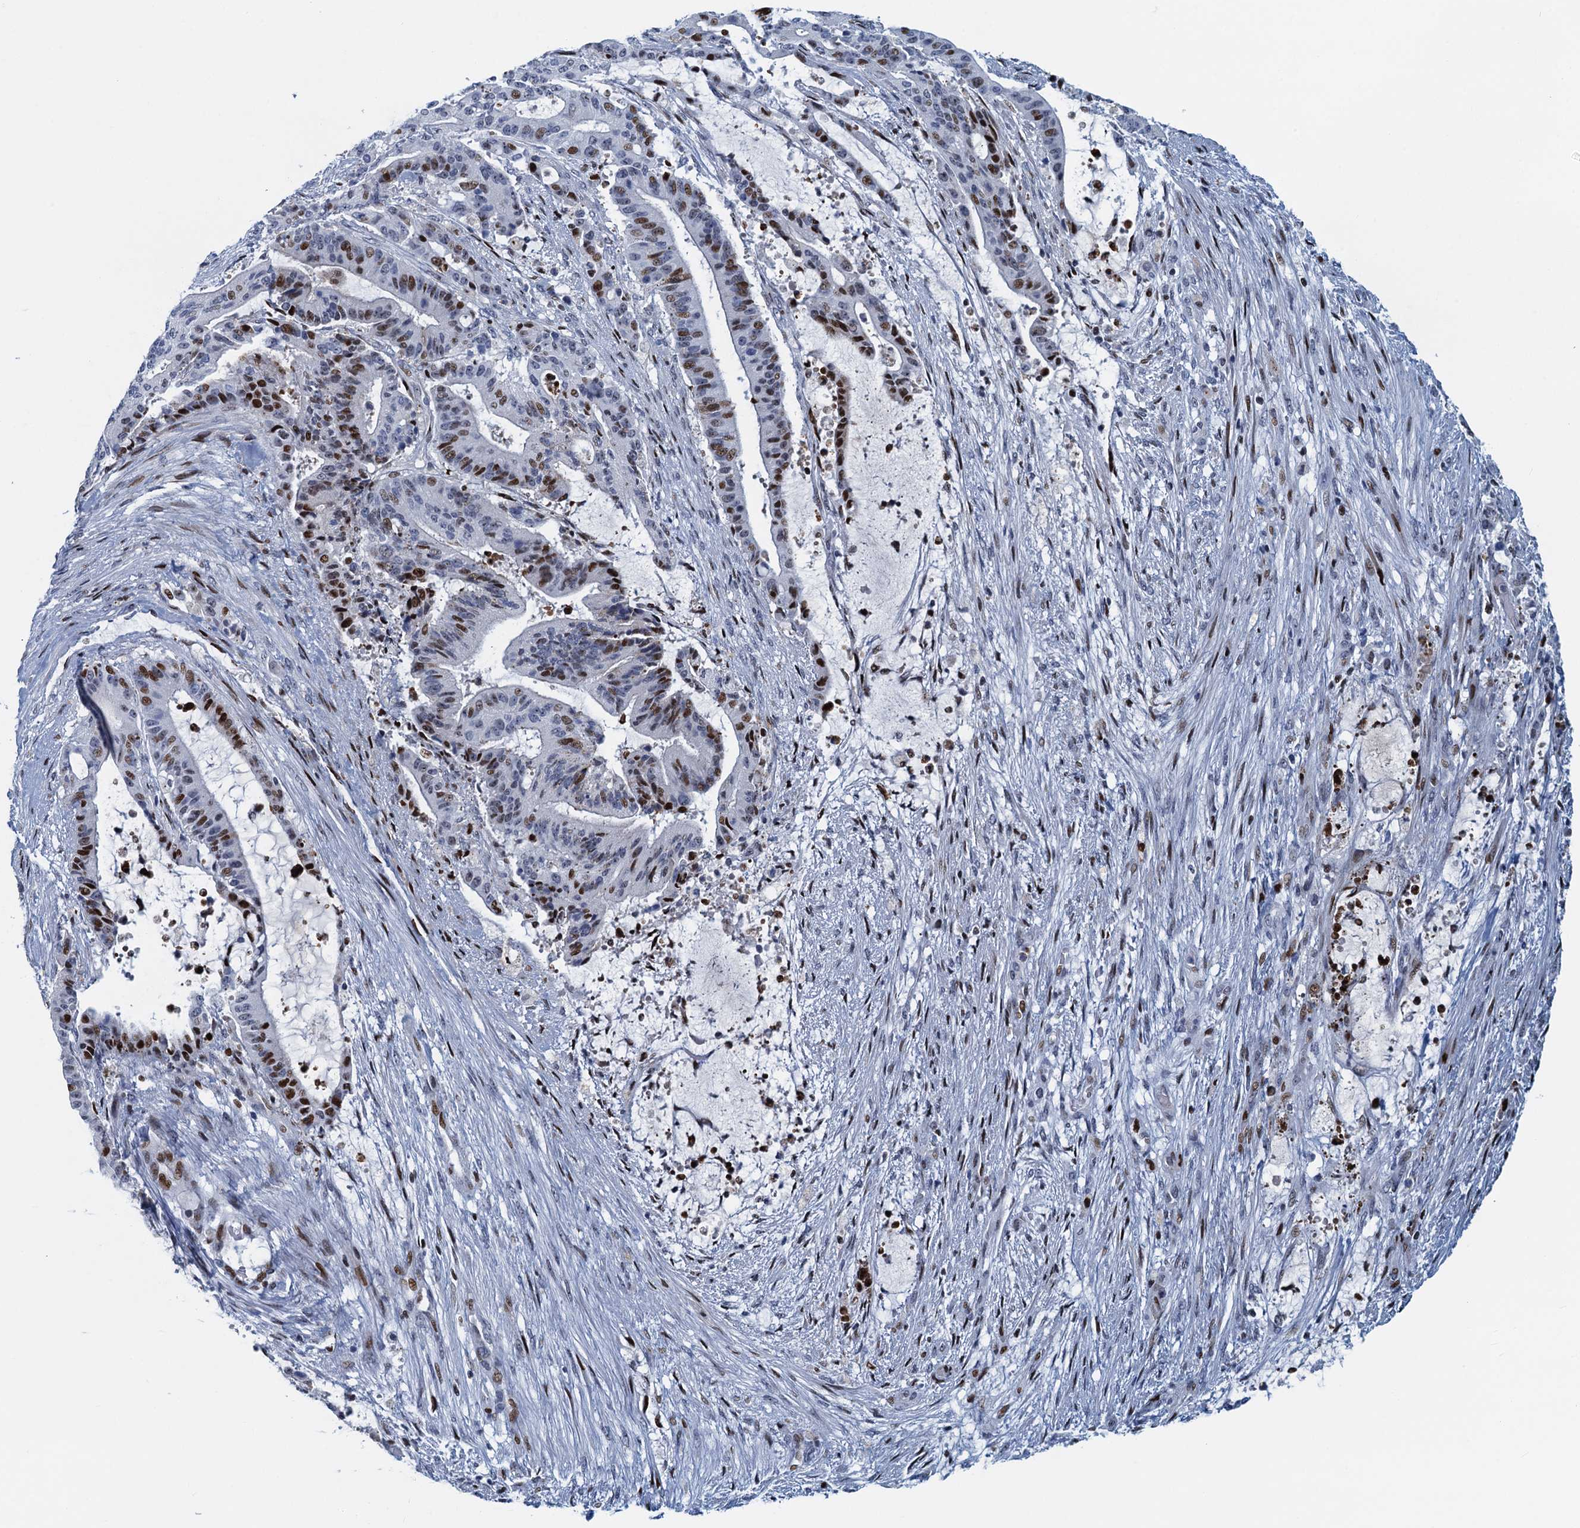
{"staining": {"intensity": "moderate", "quantity": ">75%", "location": "nuclear"}, "tissue": "liver cancer", "cell_type": "Tumor cells", "image_type": "cancer", "snomed": [{"axis": "morphology", "description": "Normal tissue, NOS"}, {"axis": "morphology", "description": "Cholangiocarcinoma"}, {"axis": "topography", "description": "Liver"}, {"axis": "topography", "description": "Peripheral nerve tissue"}], "caption": "Immunohistochemical staining of human liver cholangiocarcinoma exhibits moderate nuclear protein expression in approximately >75% of tumor cells.", "gene": "ANKRD13D", "patient": {"sex": "female", "age": 73}}